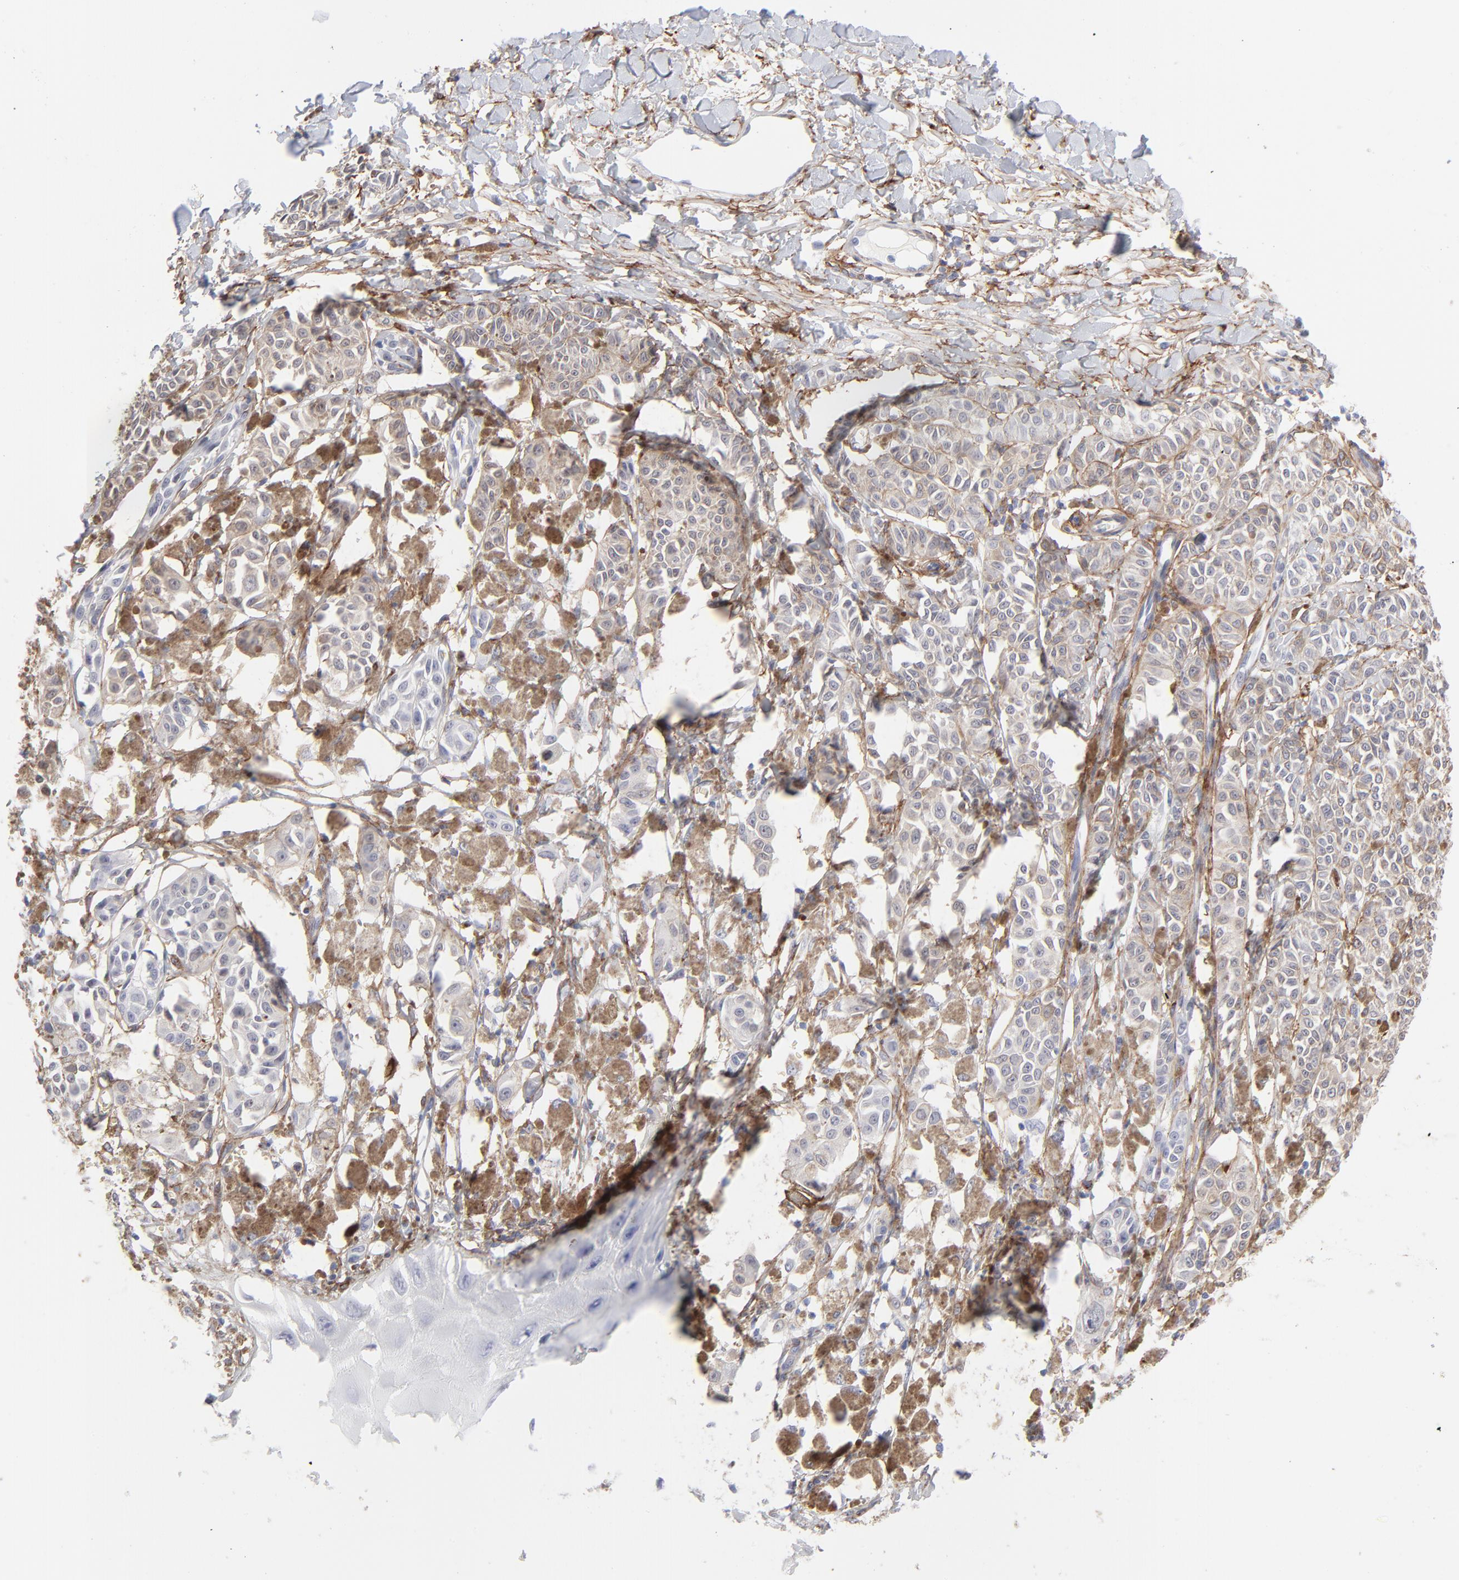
{"staining": {"intensity": "weak", "quantity": "<25%", "location": "cytoplasmic/membranous"}, "tissue": "melanoma", "cell_type": "Tumor cells", "image_type": "cancer", "snomed": [{"axis": "morphology", "description": "Malignant melanoma, NOS"}, {"axis": "topography", "description": "Skin"}], "caption": "DAB (3,3'-diaminobenzidine) immunohistochemical staining of human malignant melanoma reveals no significant staining in tumor cells.", "gene": "PDGFRB", "patient": {"sex": "male", "age": 76}}